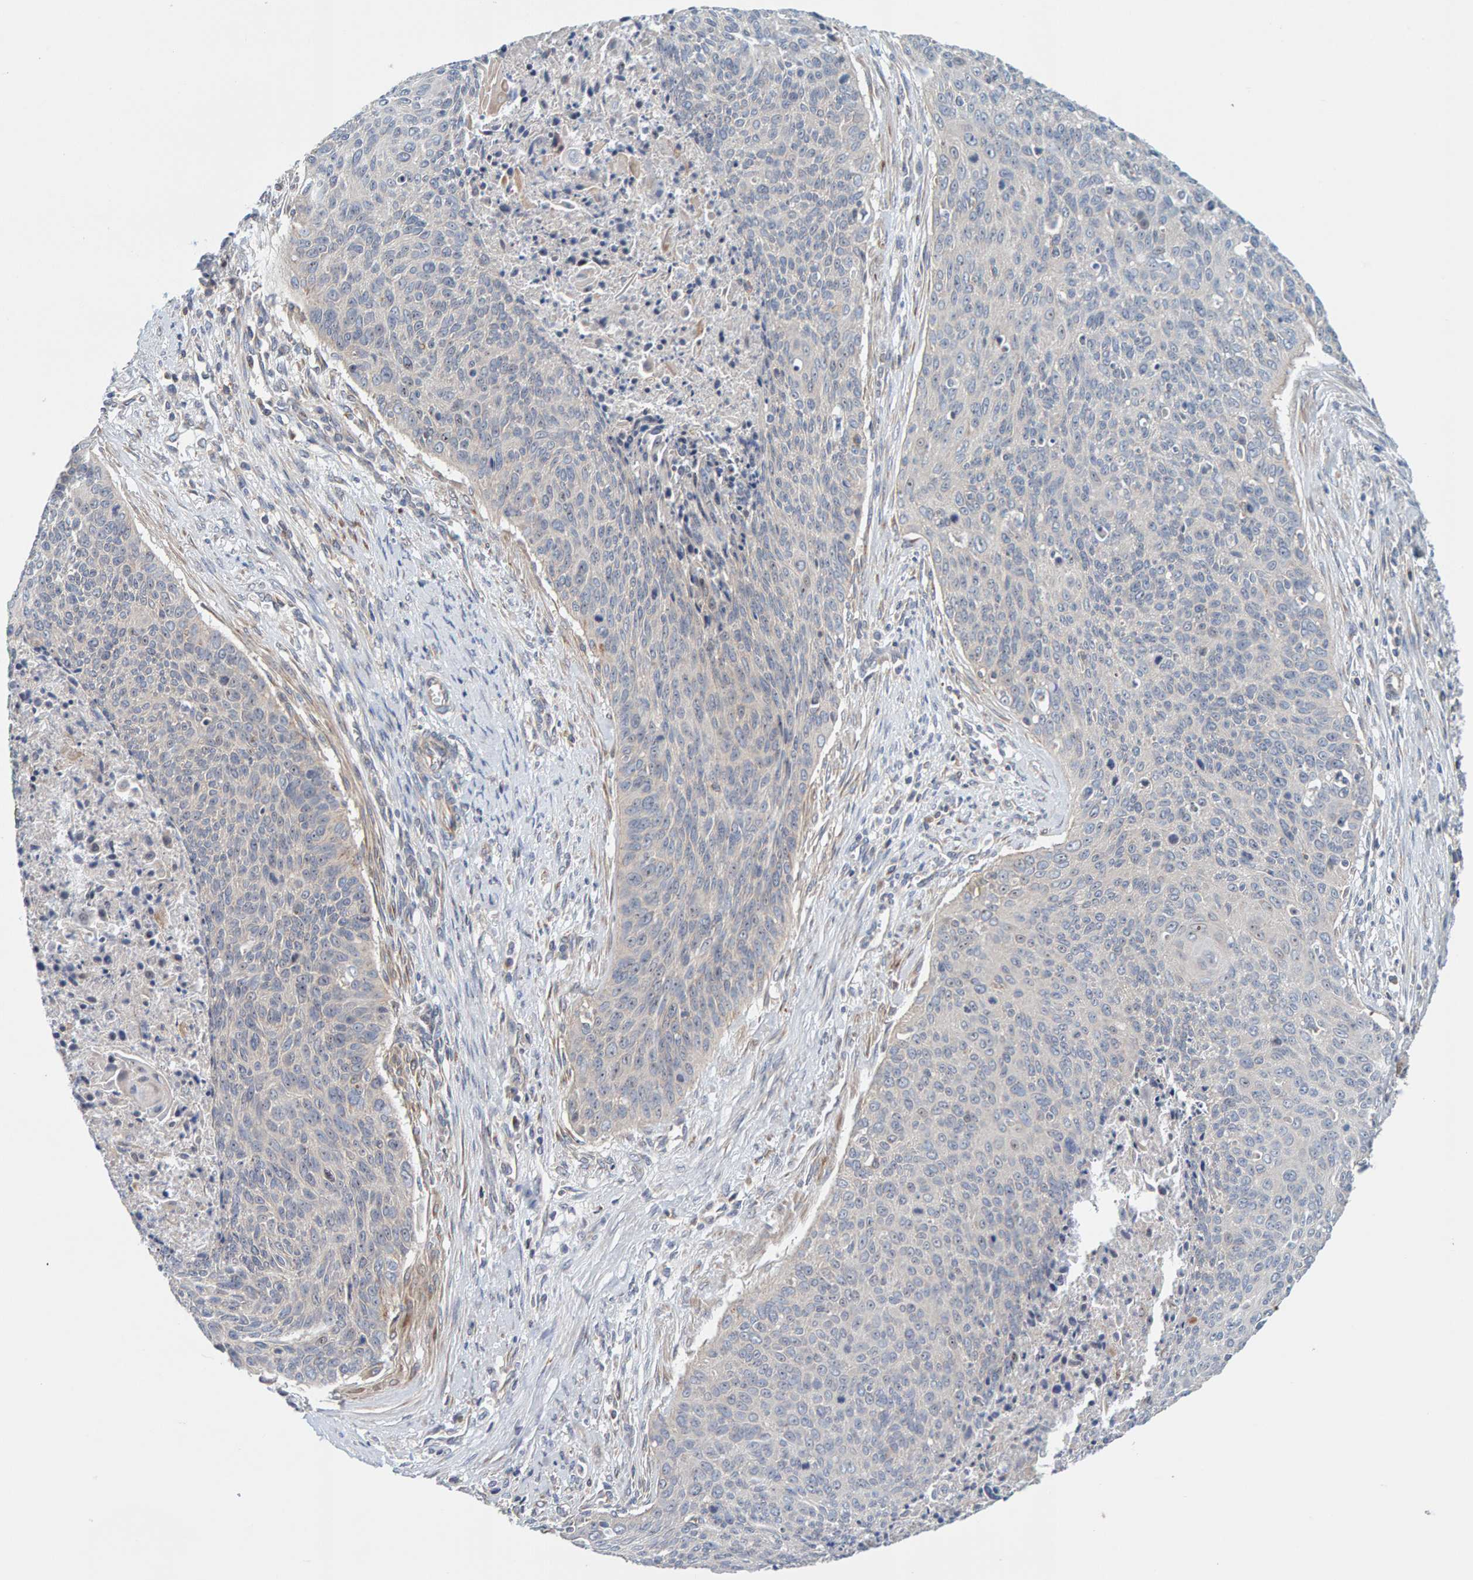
{"staining": {"intensity": "negative", "quantity": "none", "location": "none"}, "tissue": "cervical cancer", "cell_type": "Tumor cells", "image_type": "cancer", "snomed": [{"axis": "morphology", "description": "Squamous cell carcinoma, NOS"}, {"axis": "topography", "description": "Cervix"}], "caption": "Histopathology image shows no protein staining in tumor cells of cervical cancer (squamous cell carcinoma) tissue.", "gene": "CCM2", "patient": {"sex": "female", "age": 55}}